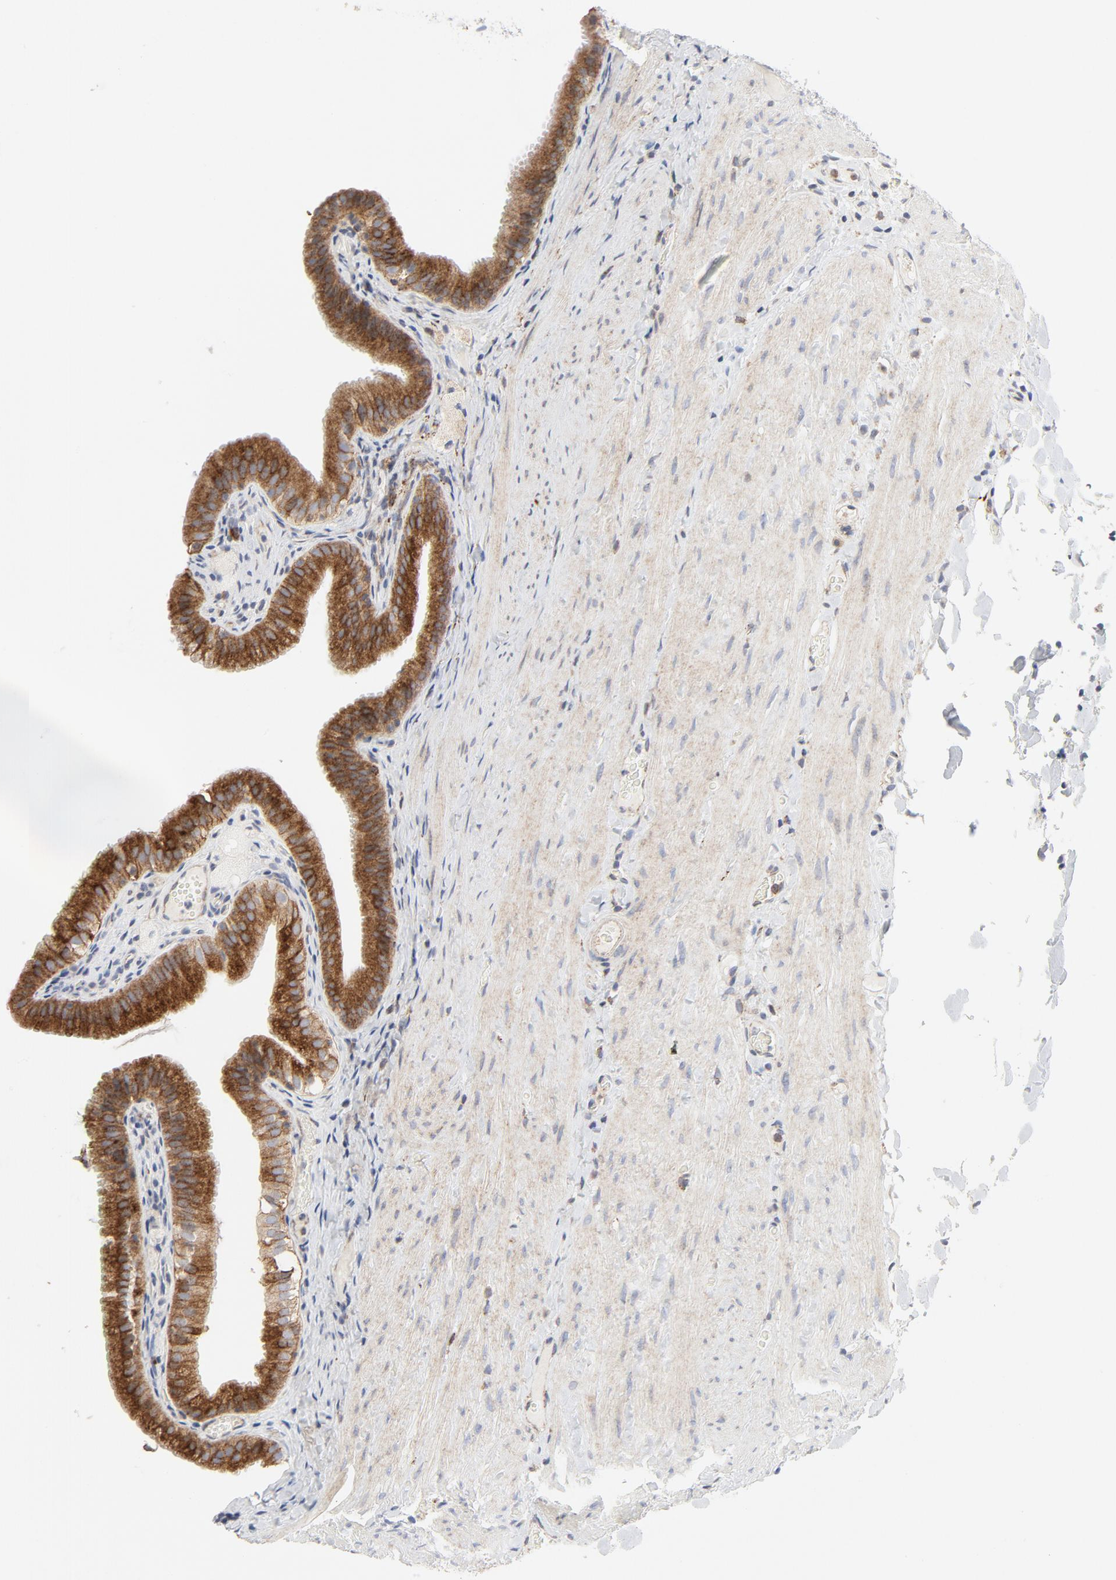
{"staining": {"intensity": "moderate", "quantity": ">75%", "location": "cytoplasmic/membranous"}, "tissue": "gallbladder", "cell_type": "Glandular cells", "image_type": "normal", "snomed": [{"axis": "morphology", "description": "Normal tissue, NOS"}, {"axis": "topography", "description": "Gallbladder"}], "caption": "Brown immunohistochemical staining in unremarkable human gallbladder shows moderate cytoplasmic/membranous staining in about >75% of glandular cells.", "gene": "LRP6", "patient": {"sex": "female", "age": 24}}